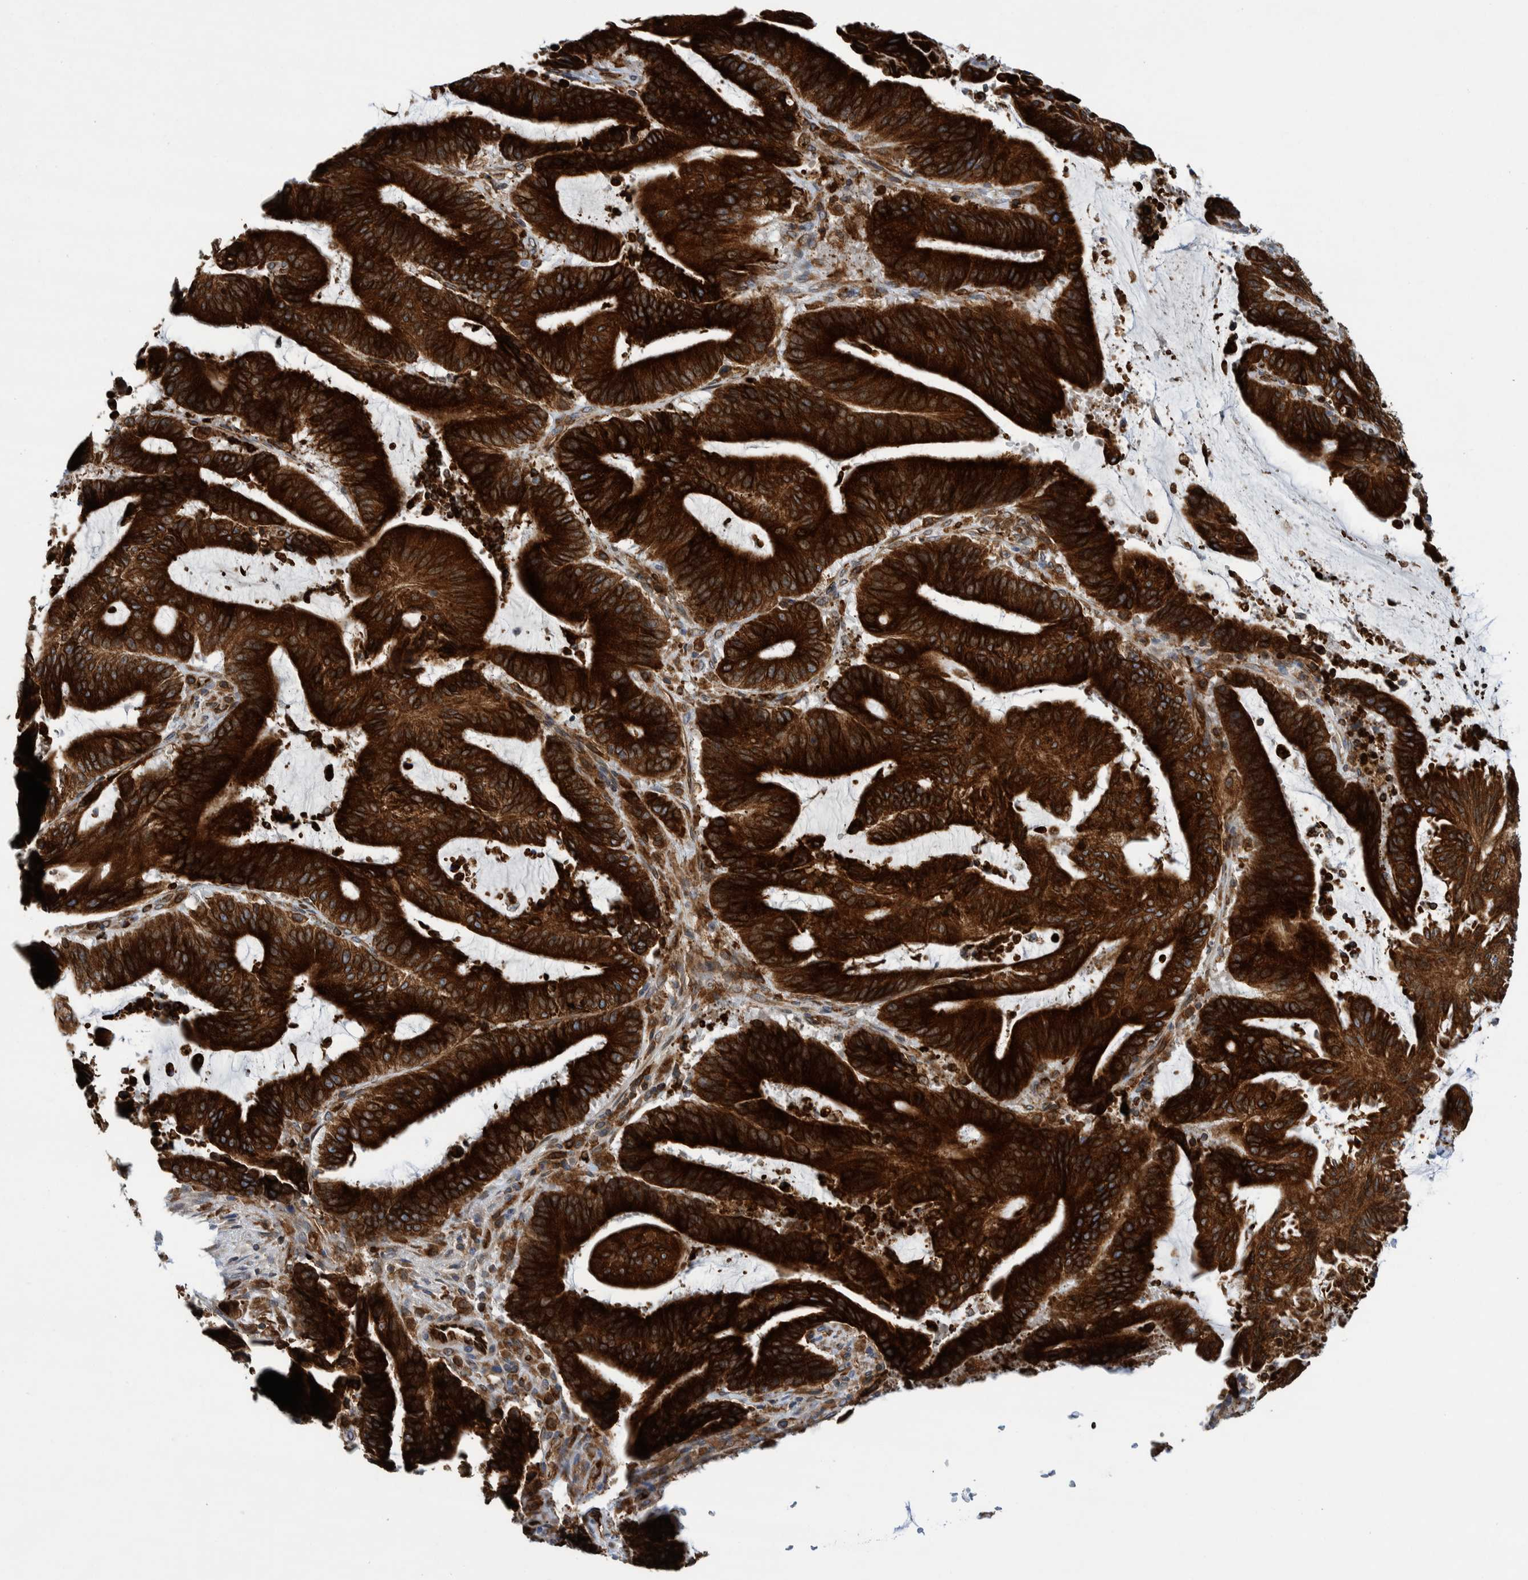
{"staining": {"intensity": "strong", "quantity": ">75%", "location": "cytoplasmic/membranous"}, "tissue": "liver cancer", "cell_type": "Tumor cells", "image_type": "cancer", "snomed": [{"axis": "morphology", "description": "Normal tissue, NOS"}, {"axis": "morphology", "description": "Cholangiocarcinoma"}, {"axis": "topography", "description": "Liver"}, {"axis": "topography", "description": "Peripheral nerve tissue"}], "caption": "A high amount of strong cytoplasmic/membranous staining is identified in about >75% of tumor cells in cholangiocarcinoma (liver) tissue. Nuclei are stained in blue.", "gene": "THEM6", "patient": {"sex": "female", "age": 73}}